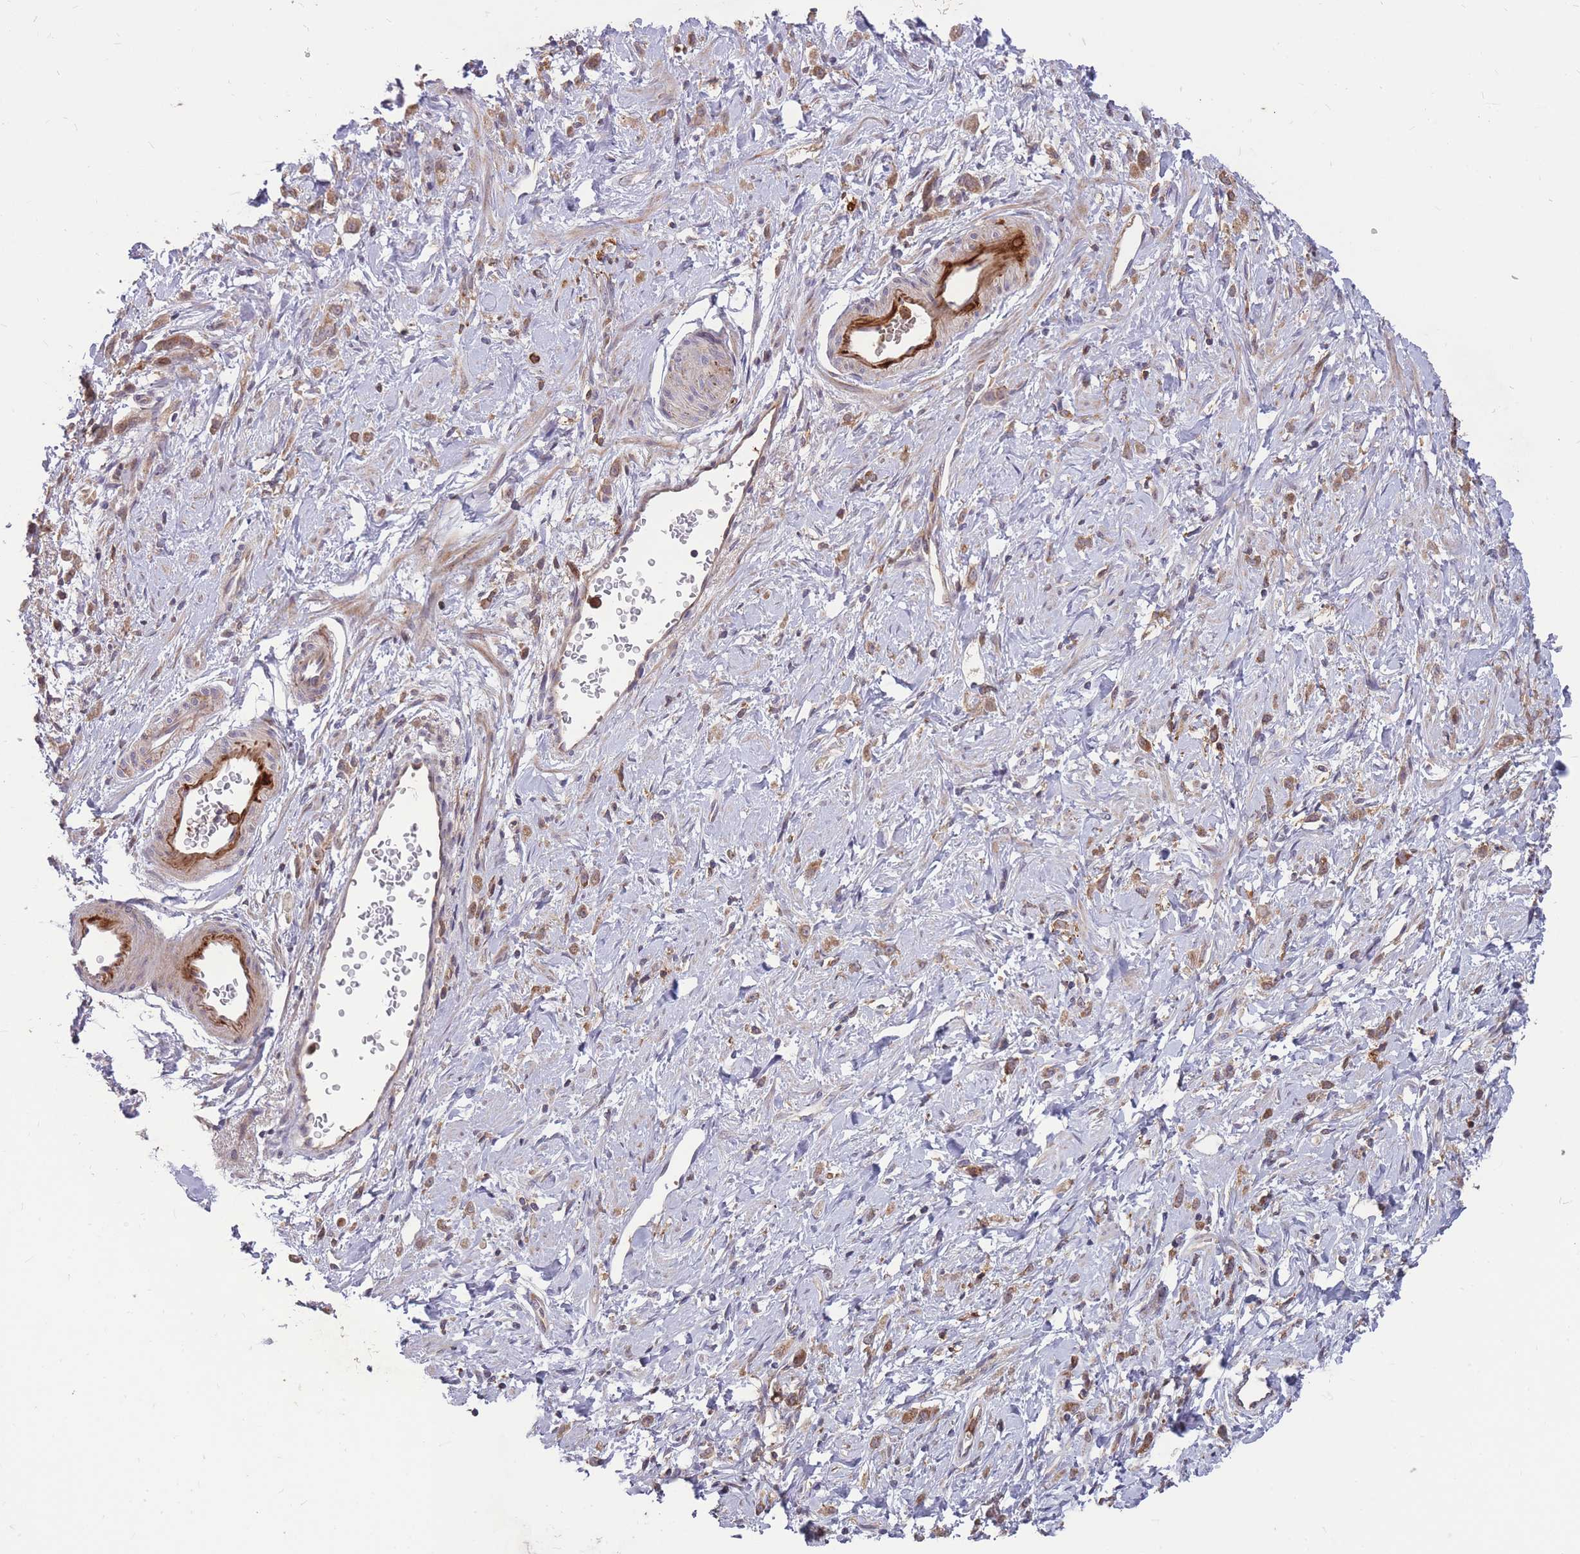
{"staining": {"intensity": "moderate", "quantity": ">75%", "location": "cytoplasmic/membranous"}, "tissue": "stomach cancer", "cell_type": "Tumor cells", "image_type": "cancer", "snomed": [{"axis": "morphology", "description": "Adenocarcinoma, NOS"}, {"axis": "topography", "description": "Stomach"}], "caption": "A micrograph of stomach cancer stained for a protein reveals moderate cytoplasmic/membranous brown staining in tumor cells. Immunohistochemistry stains the protein in brown and the nuclei are stained blue.", "gene": "IGF2BP2", "patient": {"sex": "female", "age": 60}}